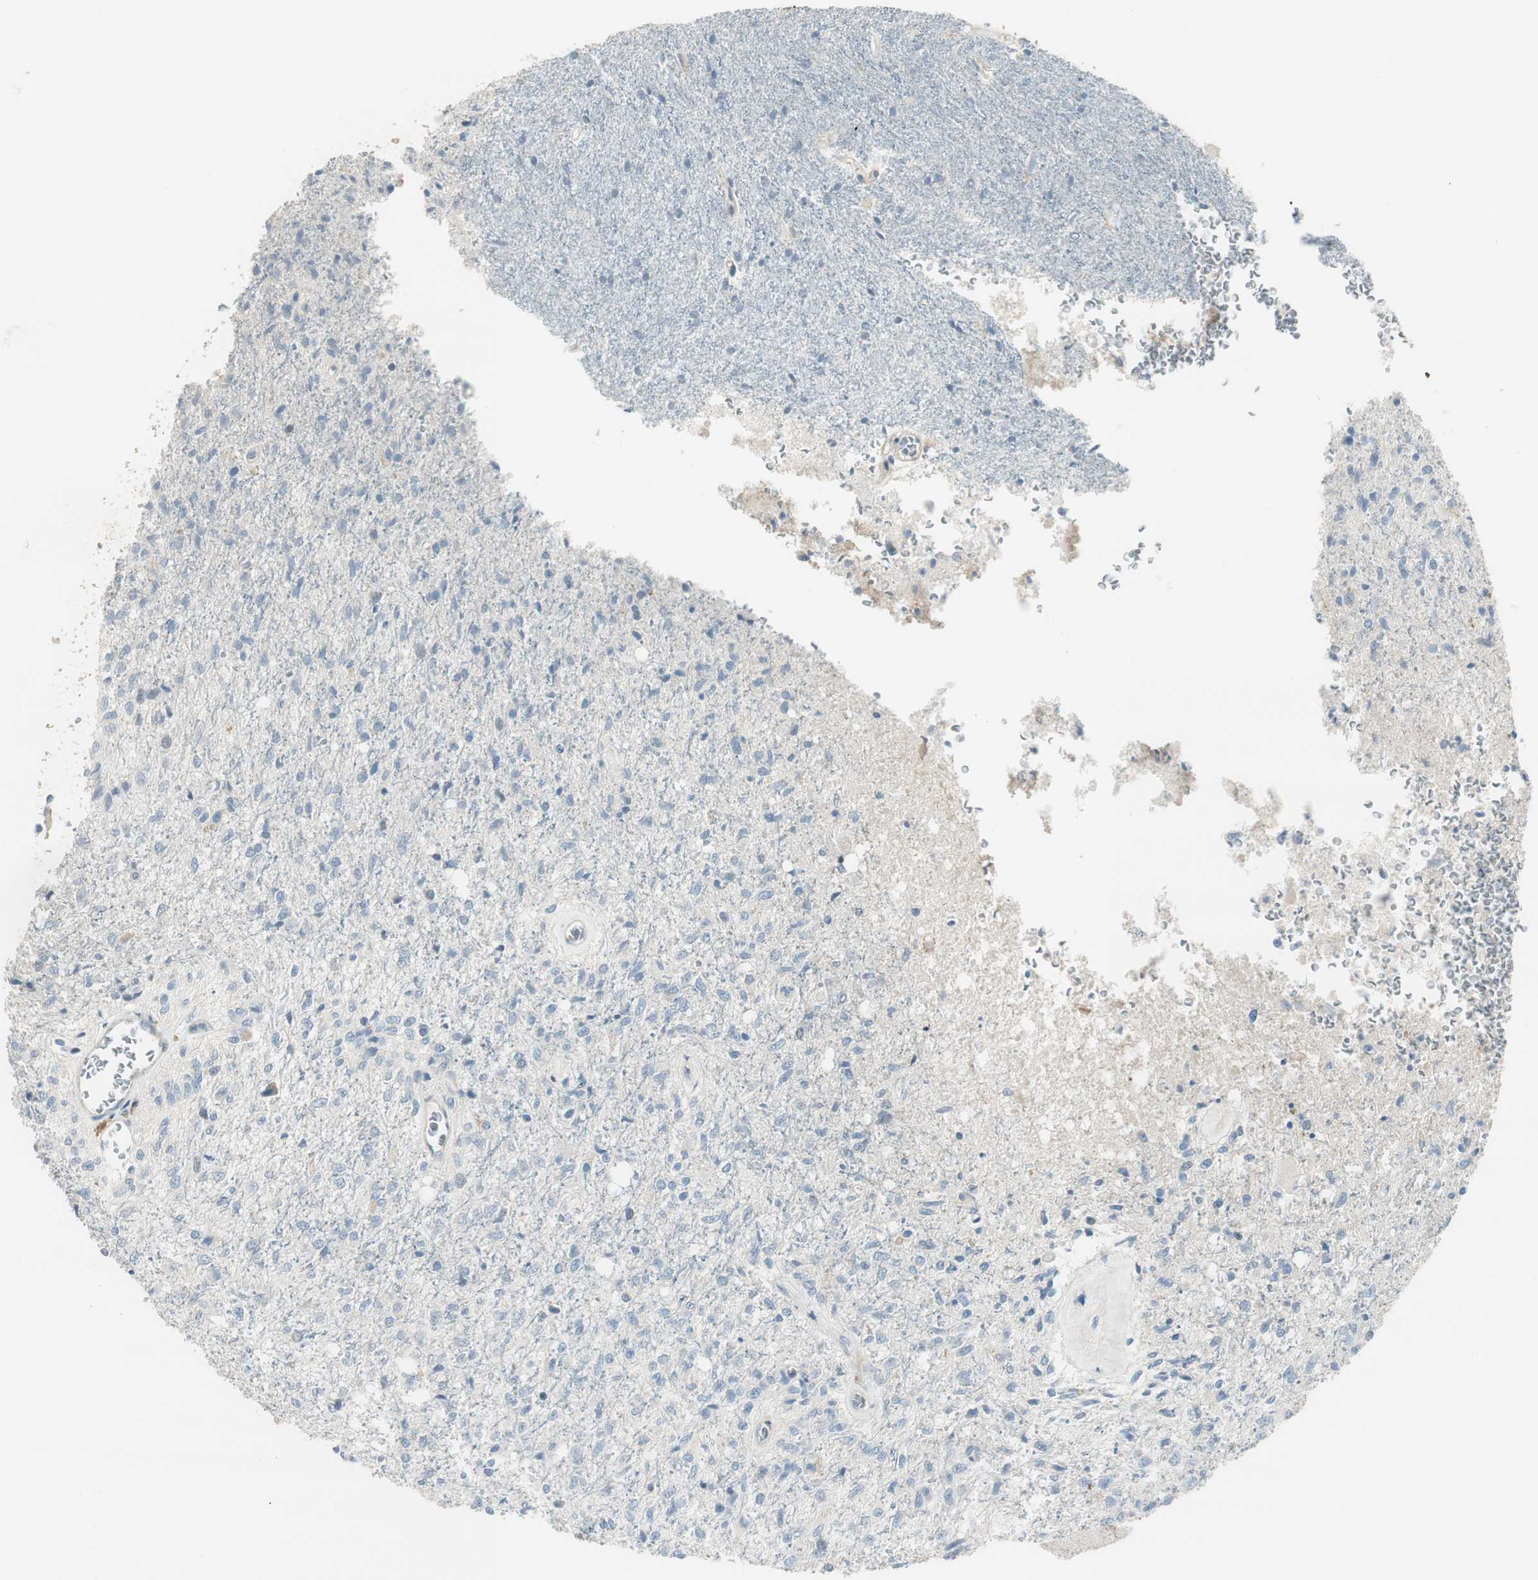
{"staining": {"intensity": "negative", "quantity": "none", "location": "none"}, "tissue": "glioma", "cell_type": "Tumor cells", "image_type": "cancer", "snomed": [{"axis": "morphology", "description": "Normal tissue, NOS"}, {"axis": "morphology", "description": "Glioma, malignant, High grade"}, {"axis": "topography", "description": "Cerebral cortex"}], "caption": "Immunohistochemistry (IHC) image of neoplastic tissue: human glioma stained with DAB (3,3'-diaminobenzidine) displays no significant protein positivity in tumor cells.", "gene": "EVA1A", "patient": {"sex": "male", "age": 77}}